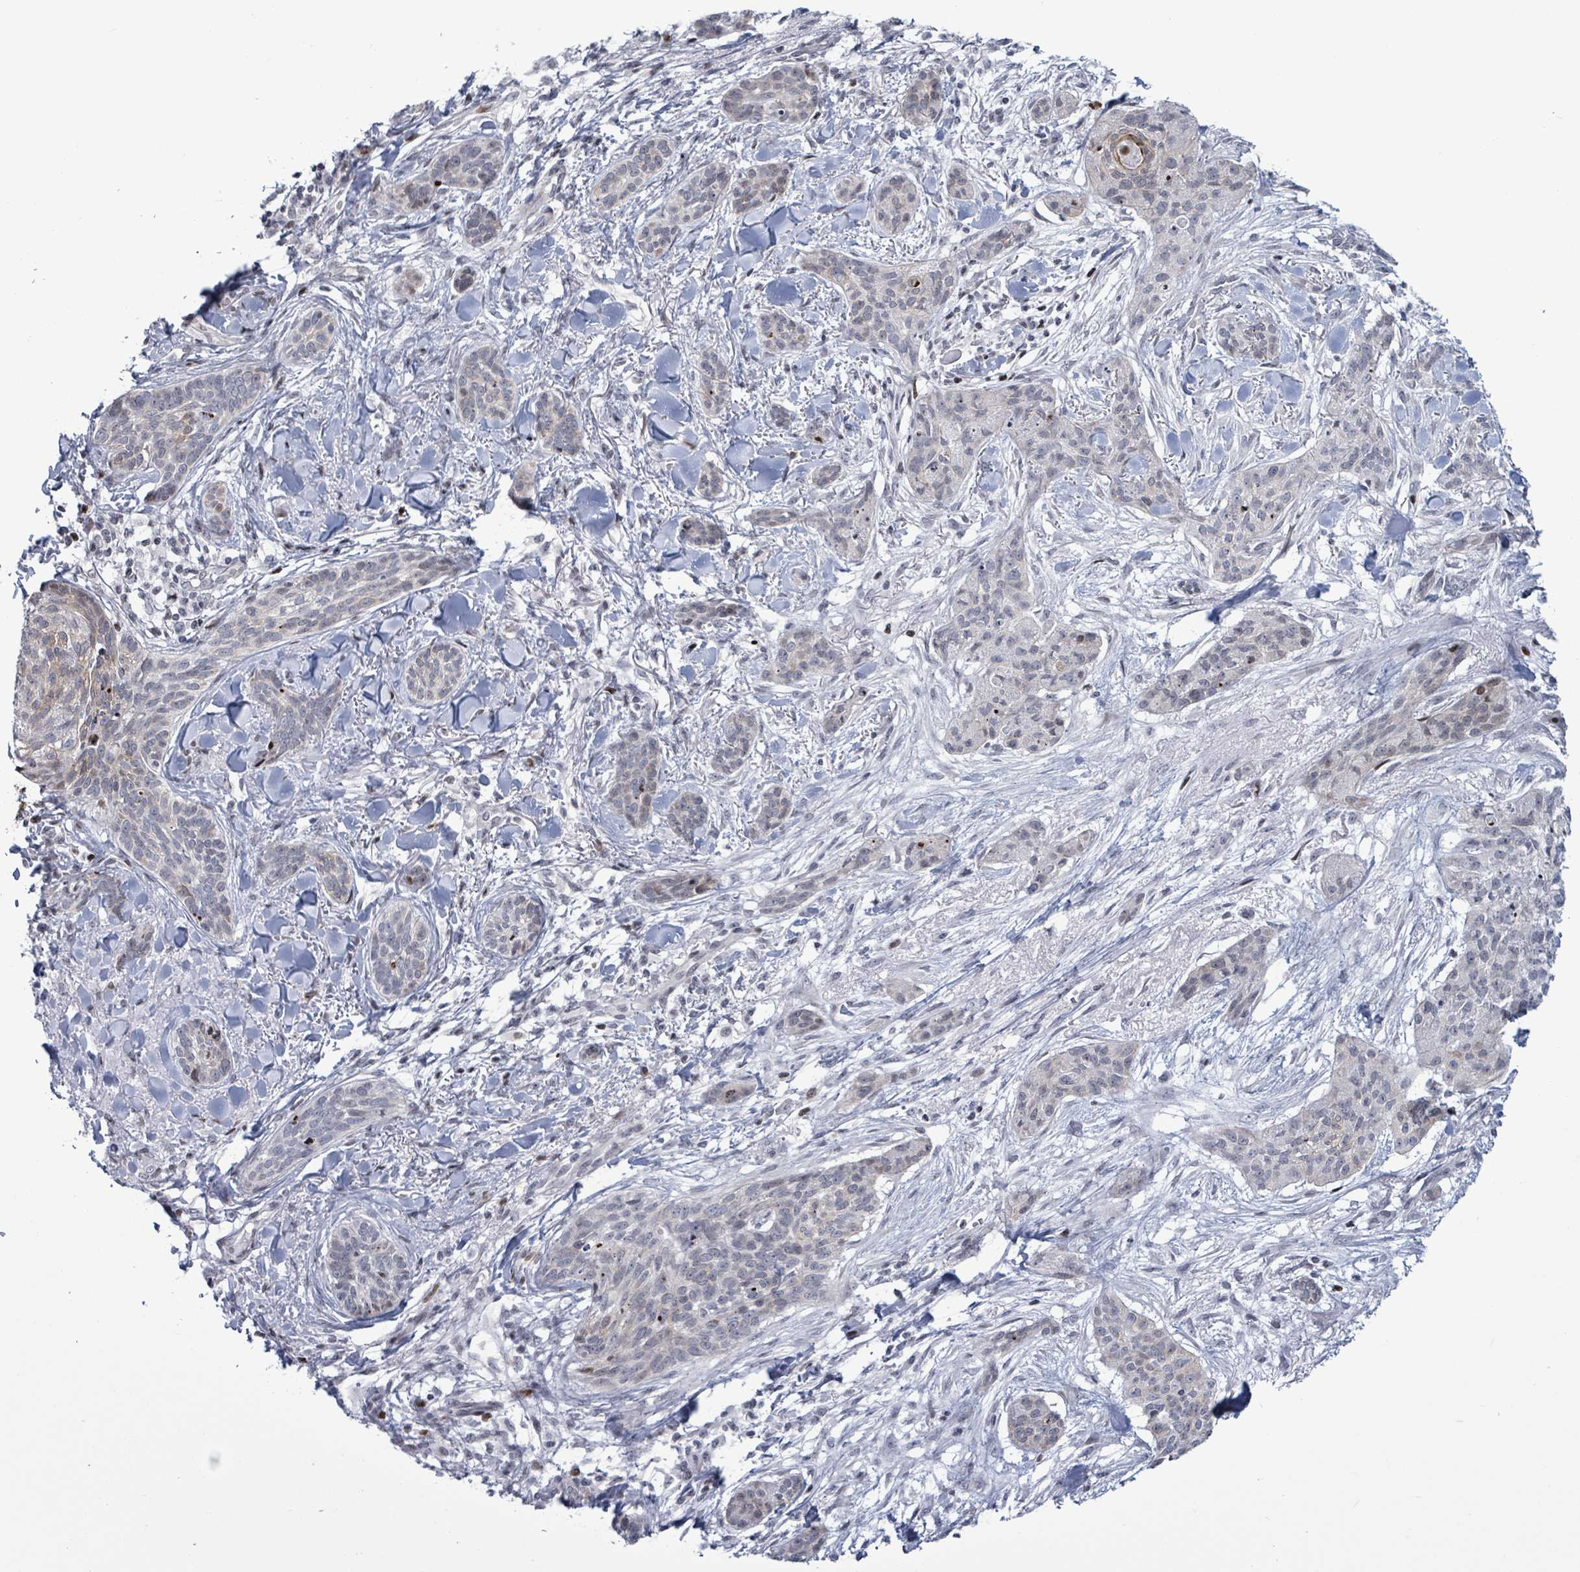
{"staining": {"intensity": "weak", "quantity": "<25%", "location": "cytoplasmic/membranous"}, "tissue": "skin cancer", "cell_type": "Tumor cells", "image_type": "cancer", "snomed": [{"axis": "morphology", "description": "Basal cell carcinoma"}, {"axis": "topography", "description": "Skin"}], "caption": "A high-resolution image shows immunohistochemistry staining of skin basal cell carcinoma, which exhibits no significant positivity in tumor cells.", "gene": "FNDC4", "patient": {"sex": "male", "age": 52}}